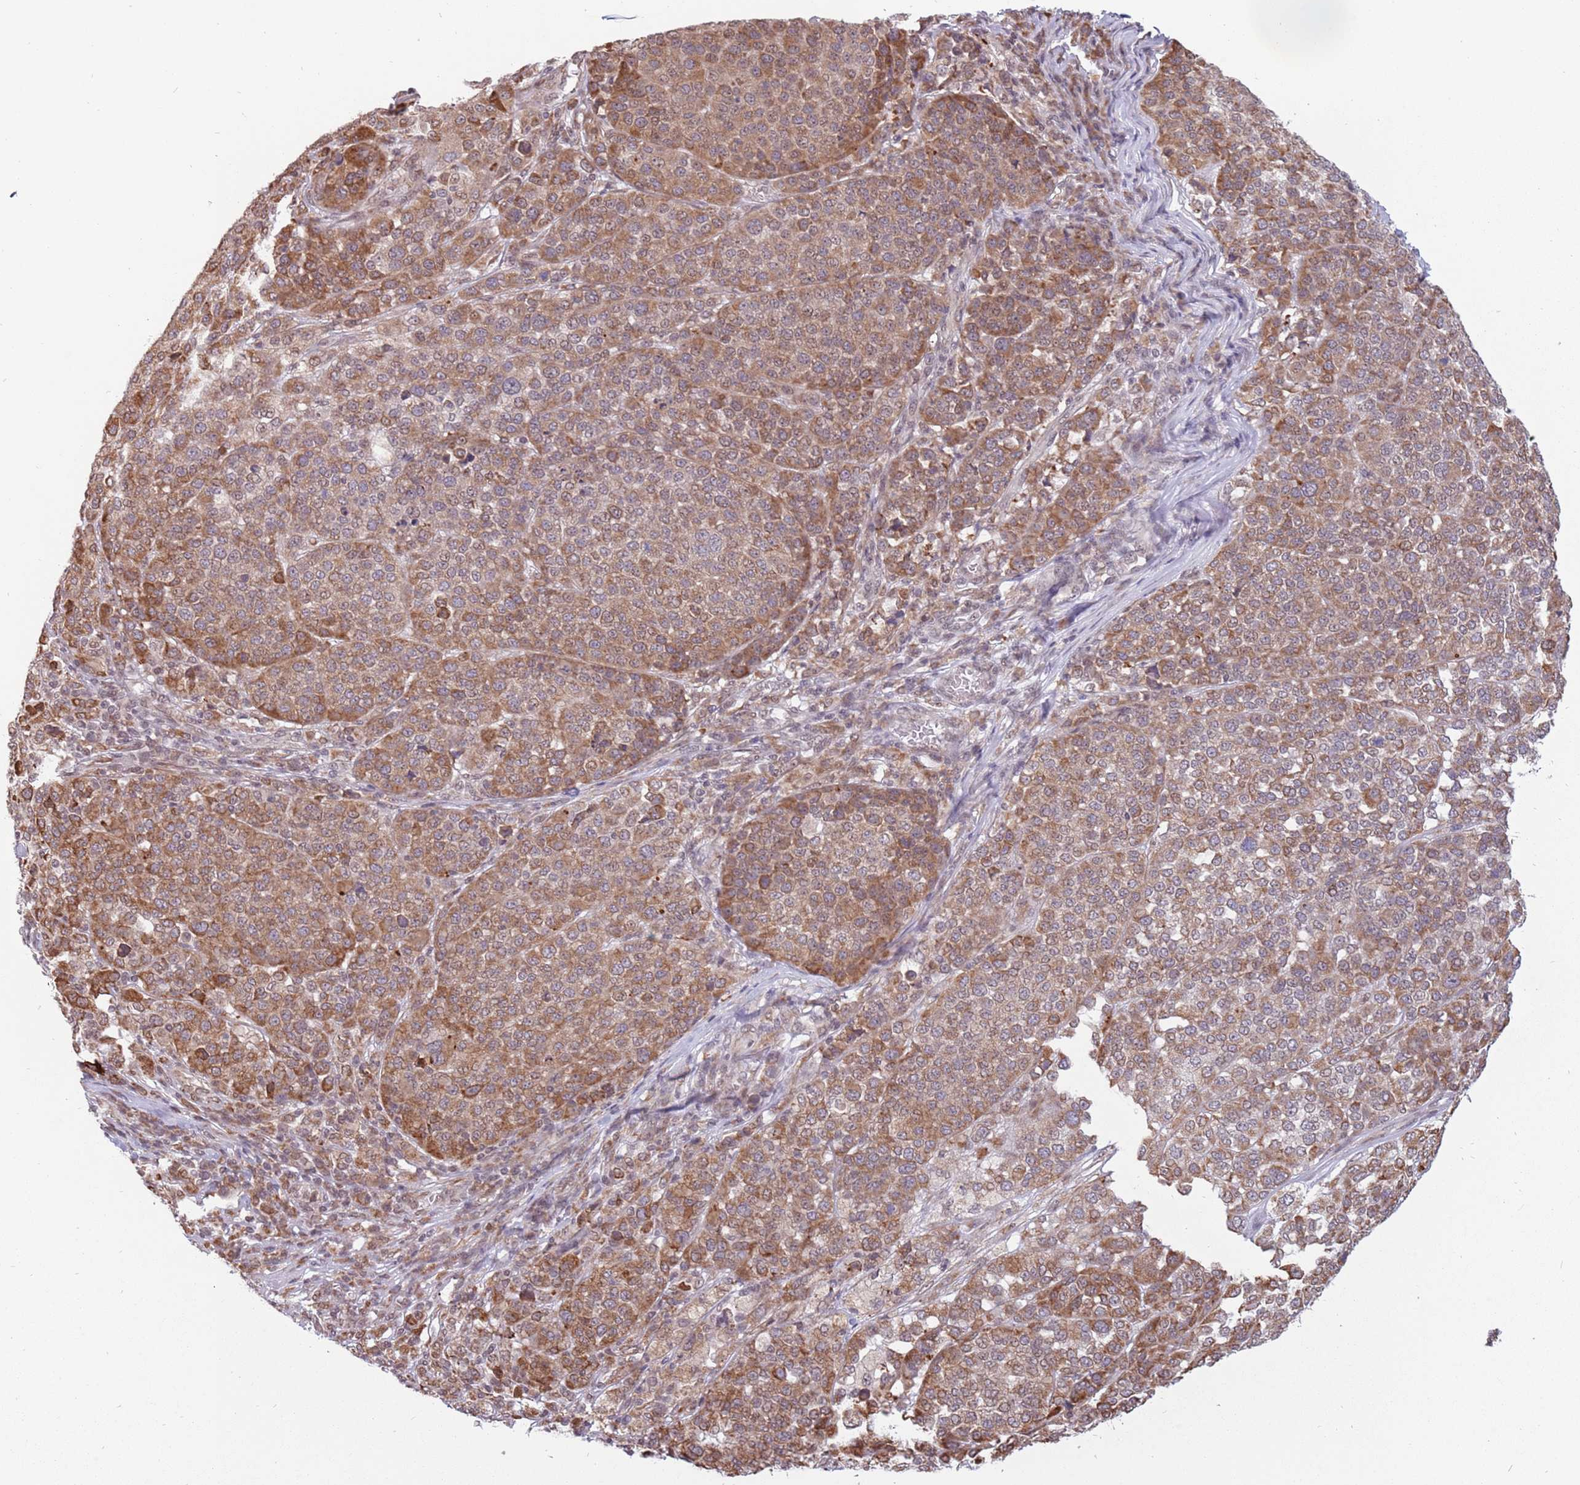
{"staining": {"intensity": "moderate", "quantity": ">75%", "location": "cytoplasmic/membranous"}, "tissue": "melanoma", "cell_type": "Tumor cells", "image_type": "cancer", "snomed": [{"axis": "morphology", "description": "Malignant melanoma, Metastatic site"}, {"axis": "topography", "description": "Lymph node"}], "caption": "Human melanoma stained with a protein marker exhibits moderate staining in tumor cells.", "gene": "BARD1", "patient": {"sex": "male", "age": 44}}